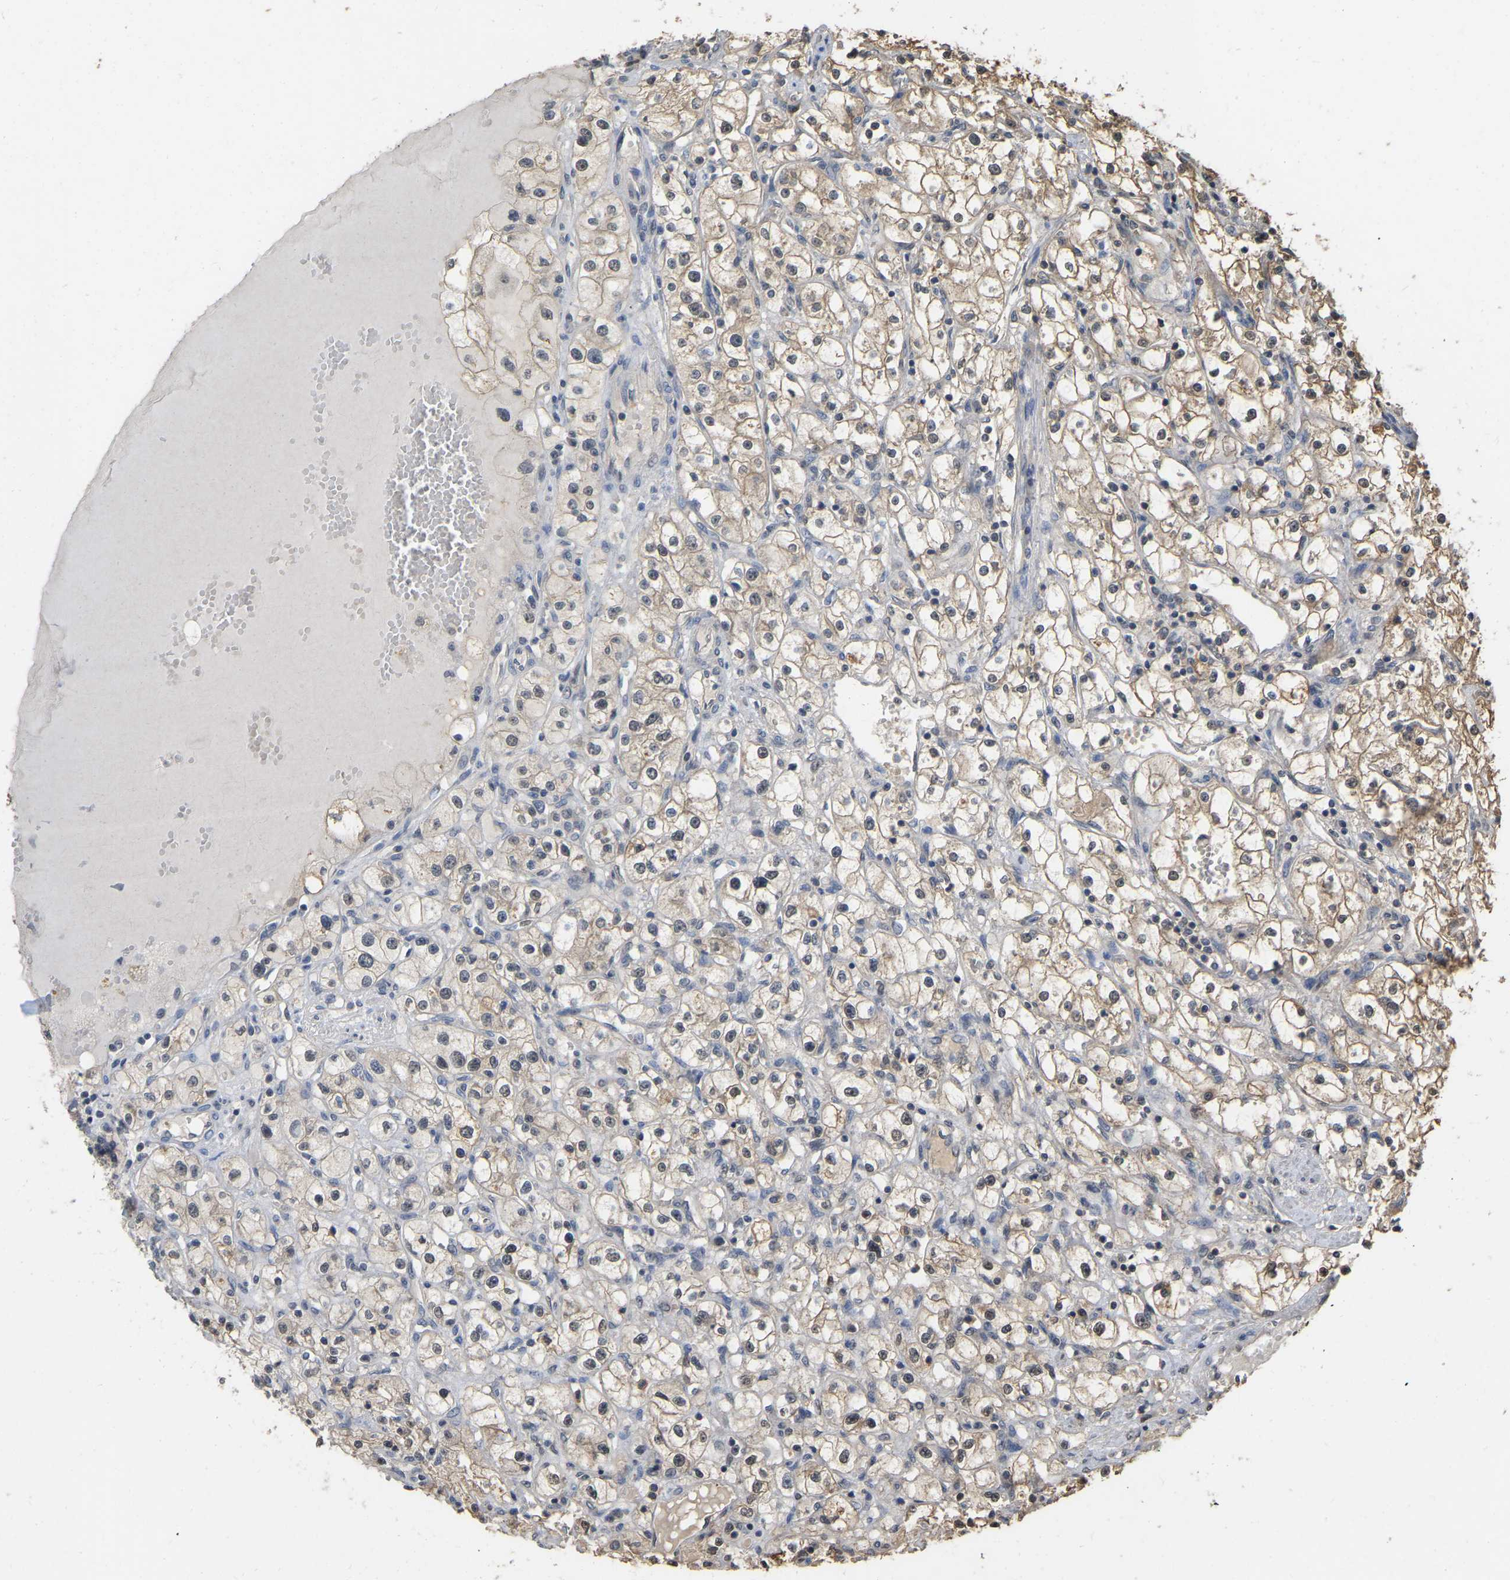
{"staining": {"intensity": "moderate", "quantity": "25%-75%", "location": "cytoplasmic/membranous"}, "tissue": "renal cancer", "cell_type": "Tumor cells", "image_type": "cancer", "snomed": [{"axis": "morphology", "description": "Adenocarcinoma, NOS"}, {"axis": "topography", "description": "Kidney"}], "caption": "A brown stain labels moderate cytoplasmic/membranous positivity of a protein in renal adenocarcinoma tumor cells.", "gene": "FAM219A", "patient": {"sex": "male", "age": 56}}